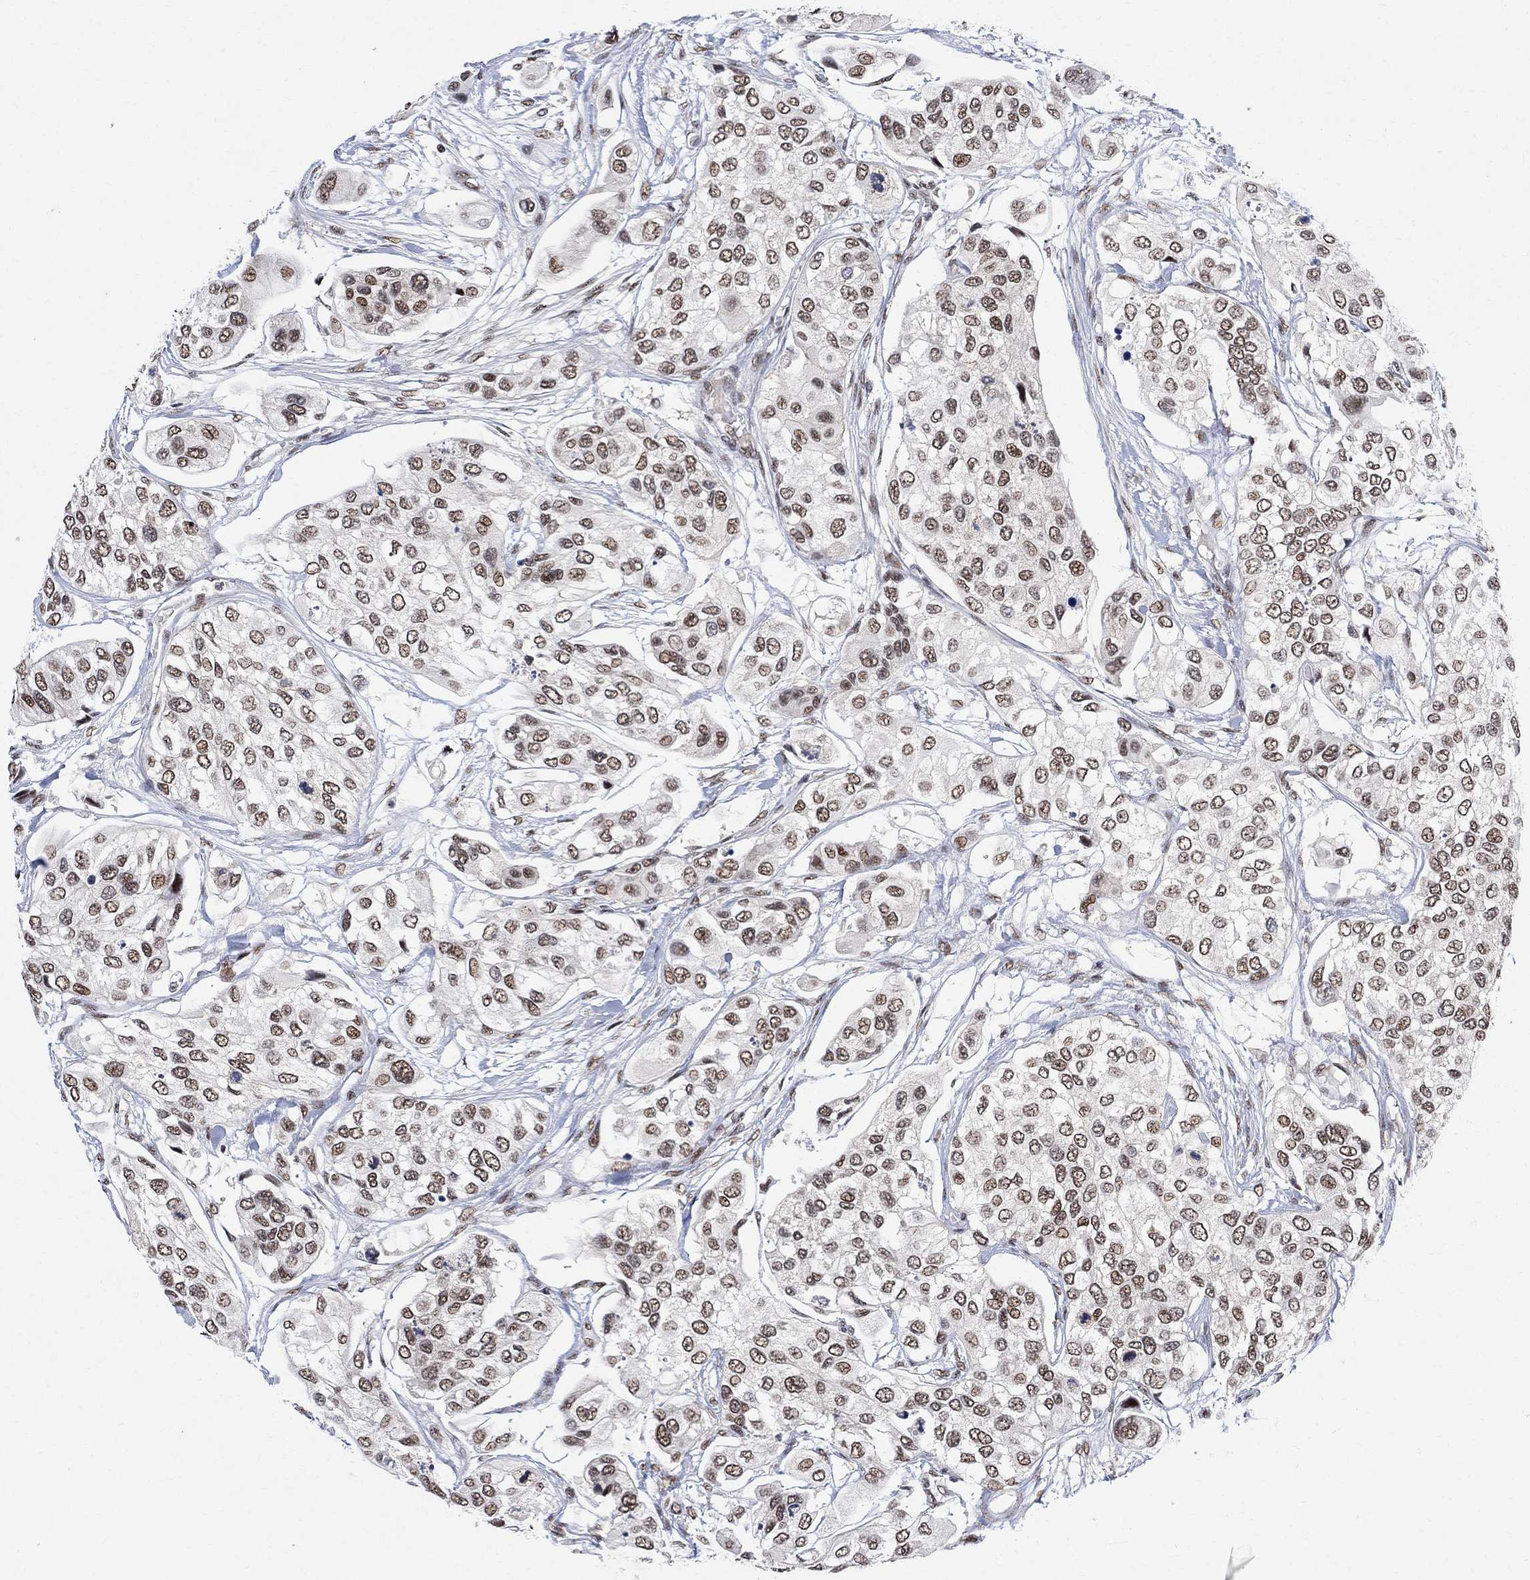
{"staining": {"intensity": "moderate", "quantity": ">75%", "location": "nuclear"}, "tissue": "urothelial cancer", "cell_type": "Tumor cells", "image_type": "cancer", "snomed": [{"axis": "morphology", "description": "Urothelial carcinoma, High grade"}, {"axis": "topography", "description": "Urinary bladder"}], "caption": "High-grade urothelial carcinoma tissue shows moderate nuclear positivity in about >75% of tumor cells, visualized by immunohistochemistry. Nuclei are stained in blue.", "gene": "E4F1", "patient": {"sex": "male", "age": 77}}